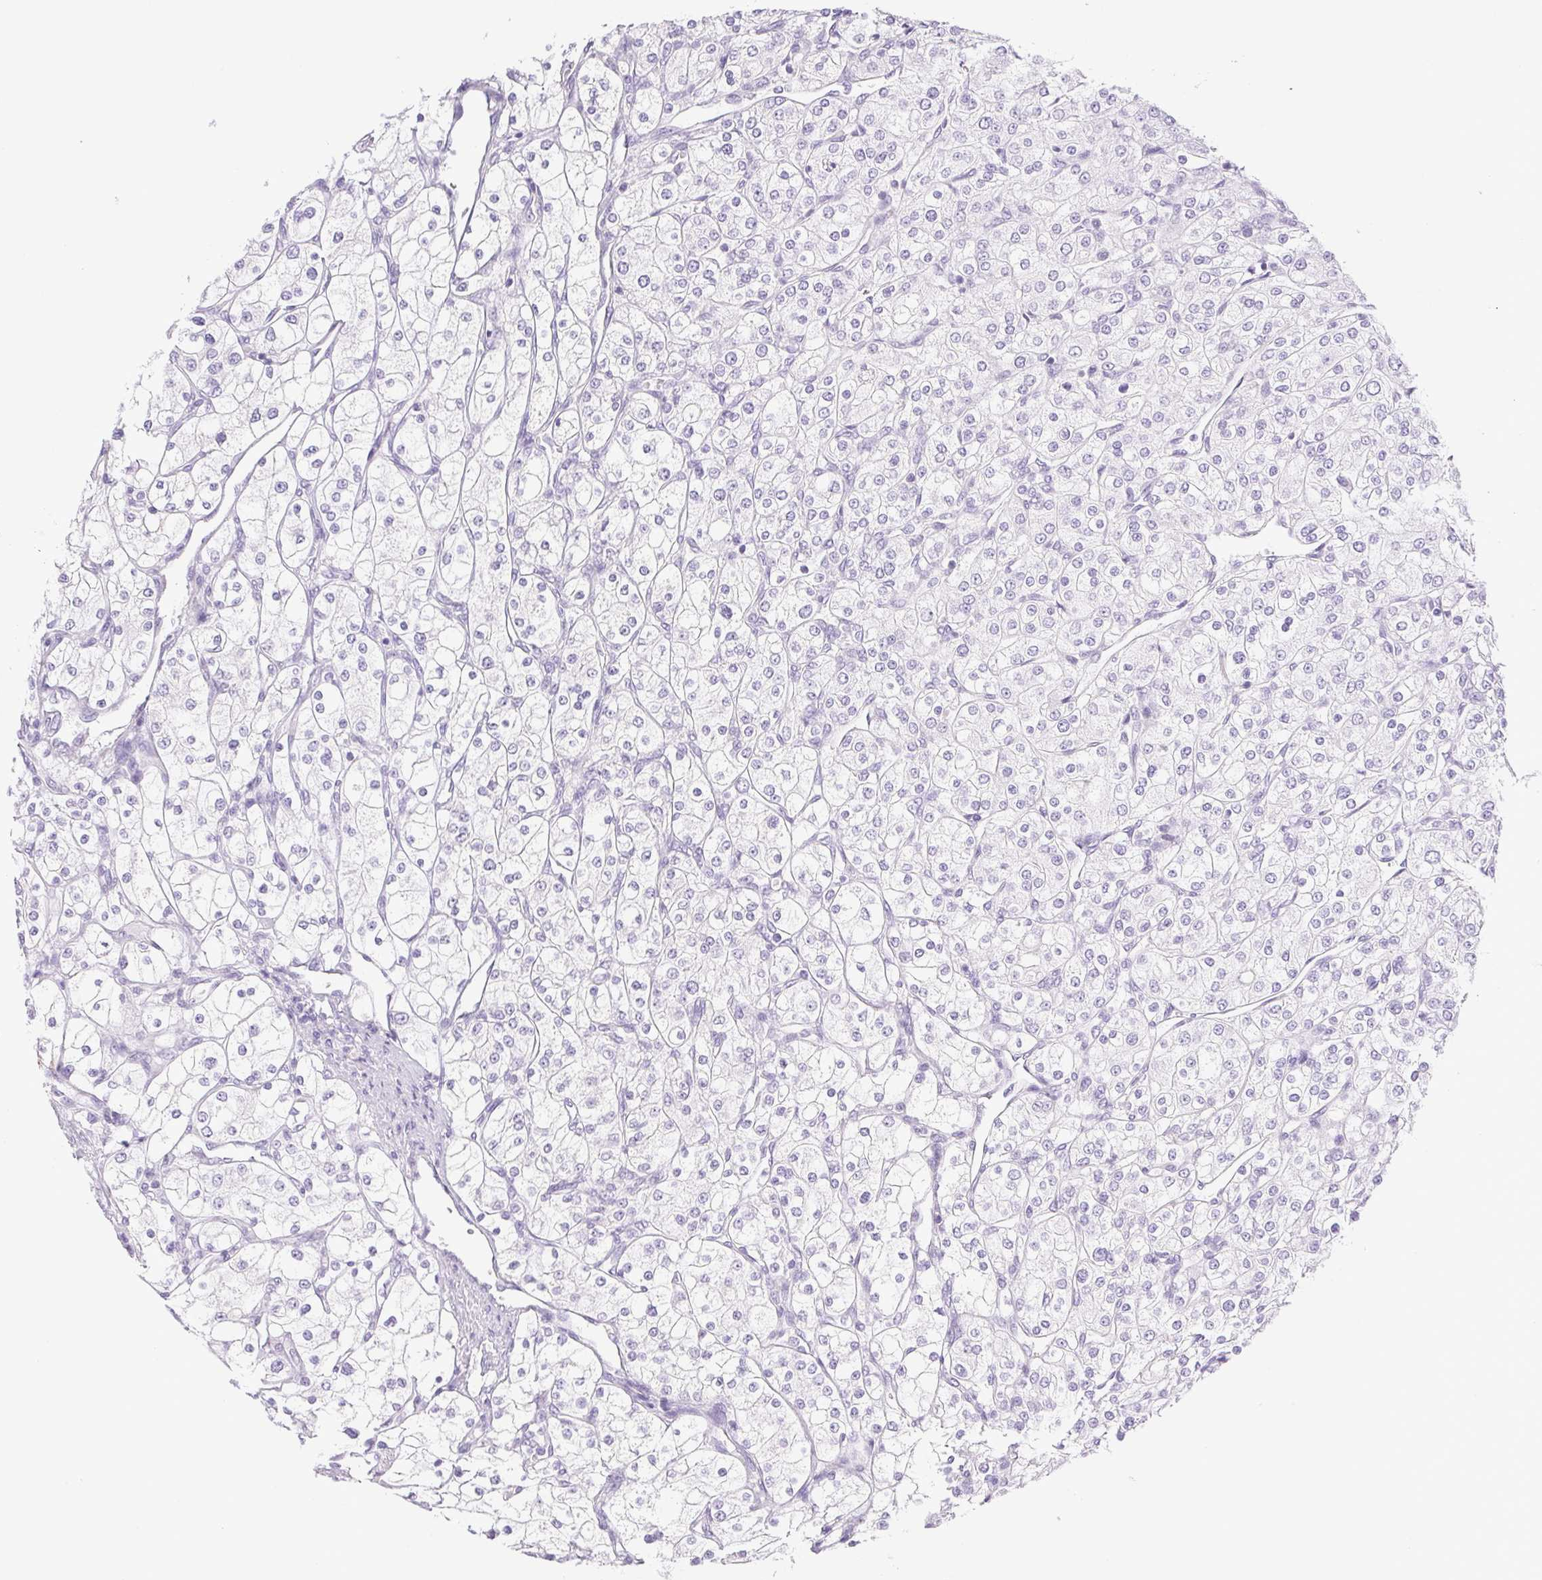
{"staining": {"intensity": "negative", "quantity": "none", "location": "none"}, "tissue": "renal cancer", "cell_type": "Tumor cells", "image_type": "cancer", "snomed": [{"axis": "morphology", "description": "Adenocarcinoma, NOS"}, {"axis": "topography", "description": "Kidney"}], "caption": "Immunohistochemistry (IHC) of human renal adenocarcinoma shows no staining in tumor cells. (DAB IHC with hematoxylin counter stain).", "gene": "PAPPA2", "patient": {"sex": "male", "age": 80}}